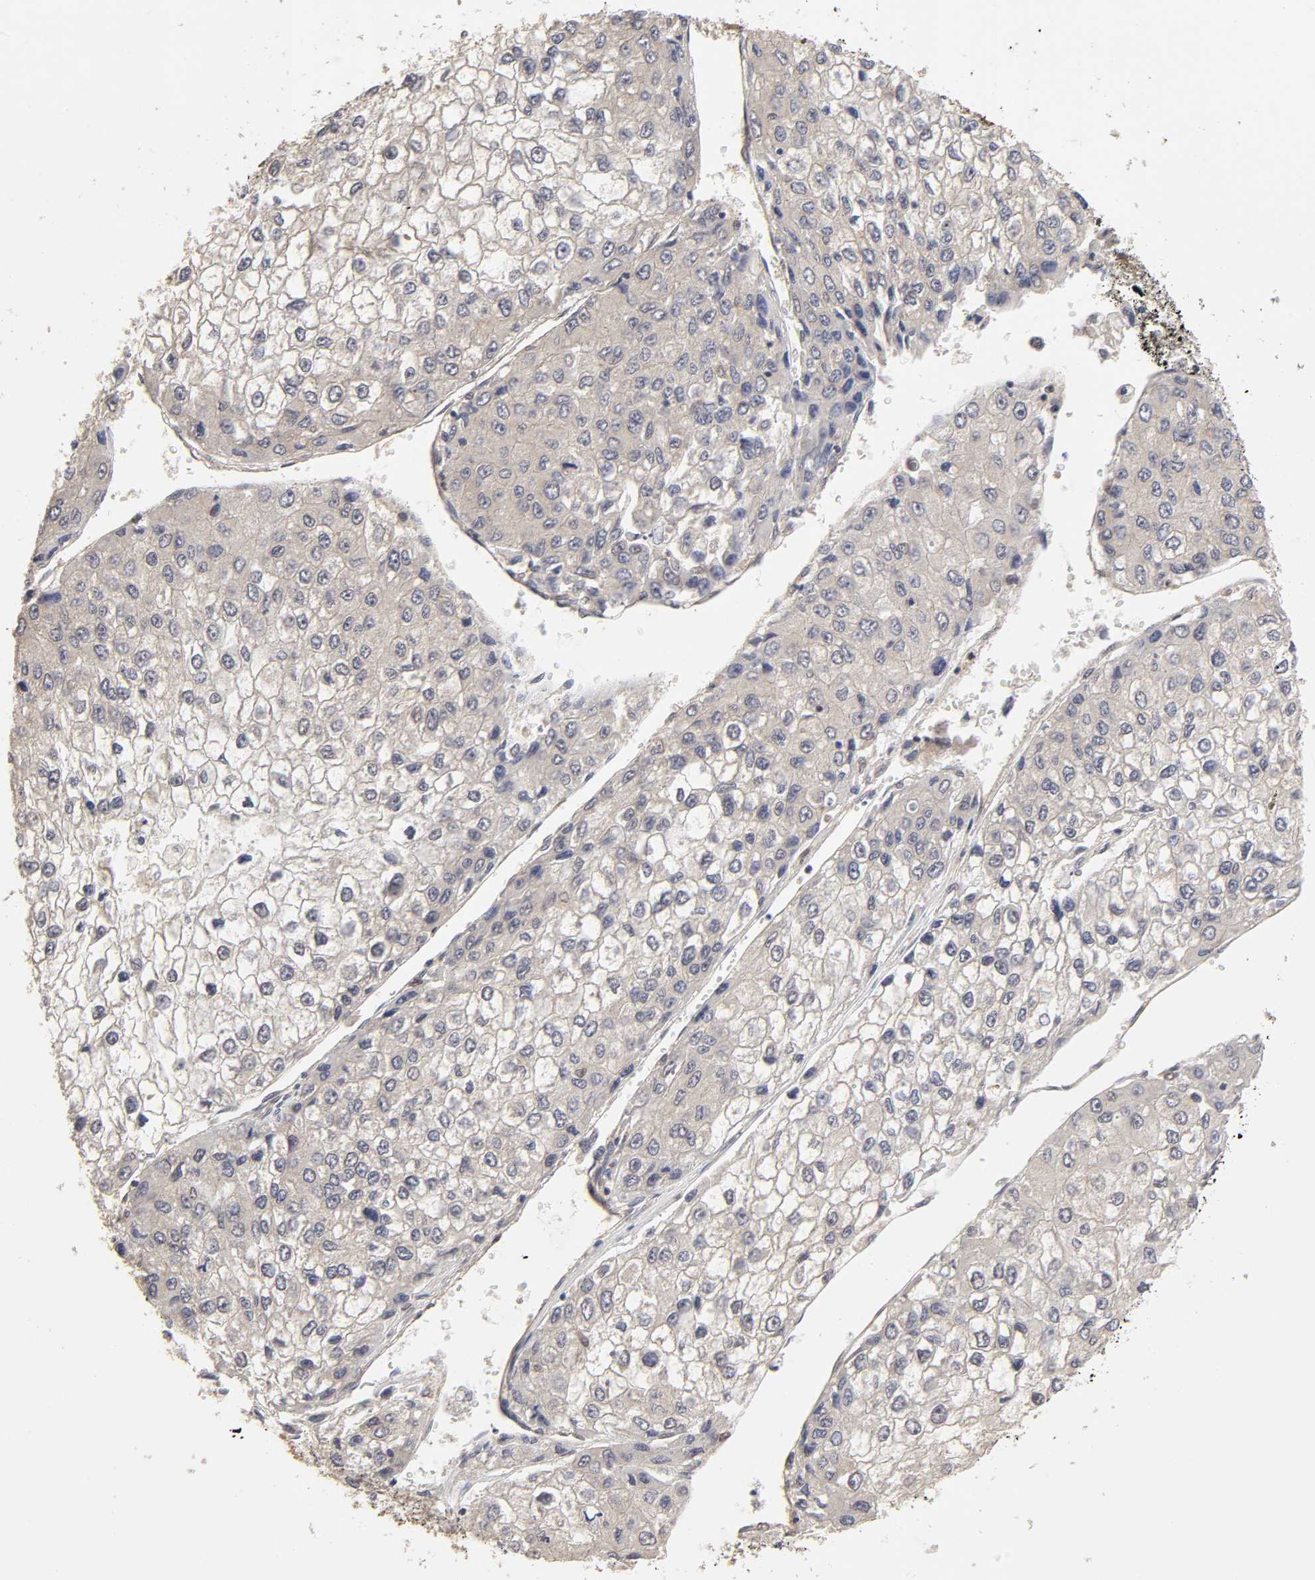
{"staining": {"intensity": "negative", "quantity": "none", "location": "none"}, "tissue": "liver cancer", "cell_type": "Tumor cells", "image_type": "cancer", "snomed": [{"axis": "morphology", "description": "Carcinoma, Hepatocellular, NOS"}, {"axis": "topography", "description": "Liver"}], "caption": "There is no significant staining in tumor cells of liver cancer (hepatocellular carcinoma). (Brightfield microscopy of DAB immunohistochemistry at high magnification).", "gene": "MAPK1", "patient": {"sex": "female", "age": 66}}